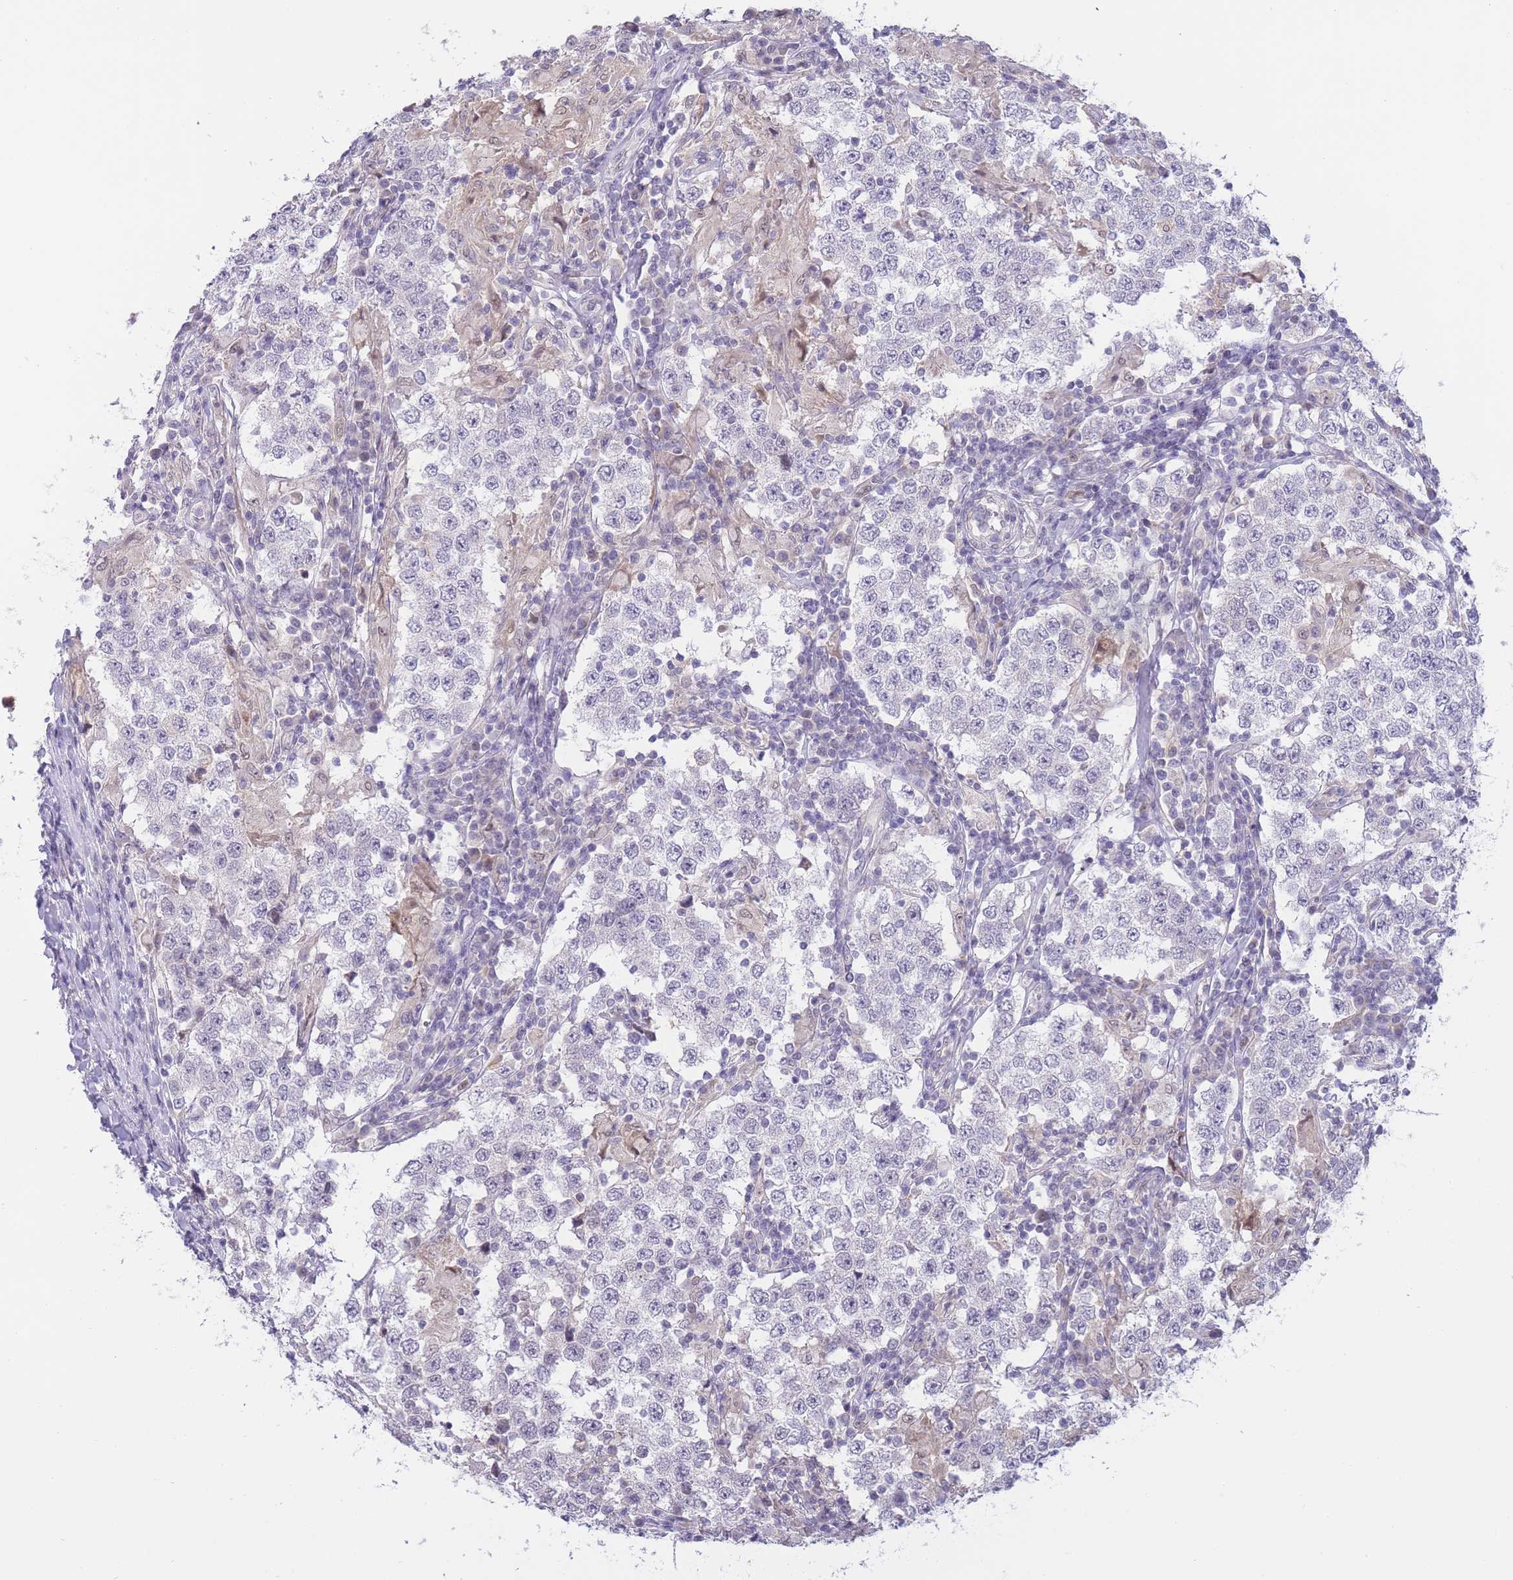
{"staining": {"intensity": "negative", "quantity": "none", "location": "none"}, "tissue": "testis cancer", "cell_type": "Tumor cells", "image_type": "cancer", "snomed": [{"axis": "morphology", "description": "Seminoma, NOS"}, {"axis": "morphology", "description": "Carcinoma, Embryonal, NOS"}, {"axis": "topography", "description": "Testis"}], "caption": "A micrograph of testis cancer (seminoma) stained for a protein exhibits no brown staining in tumor cells.", "gene": "GOLGA6L25", "patient": {"sex": "male", "age": 41}}